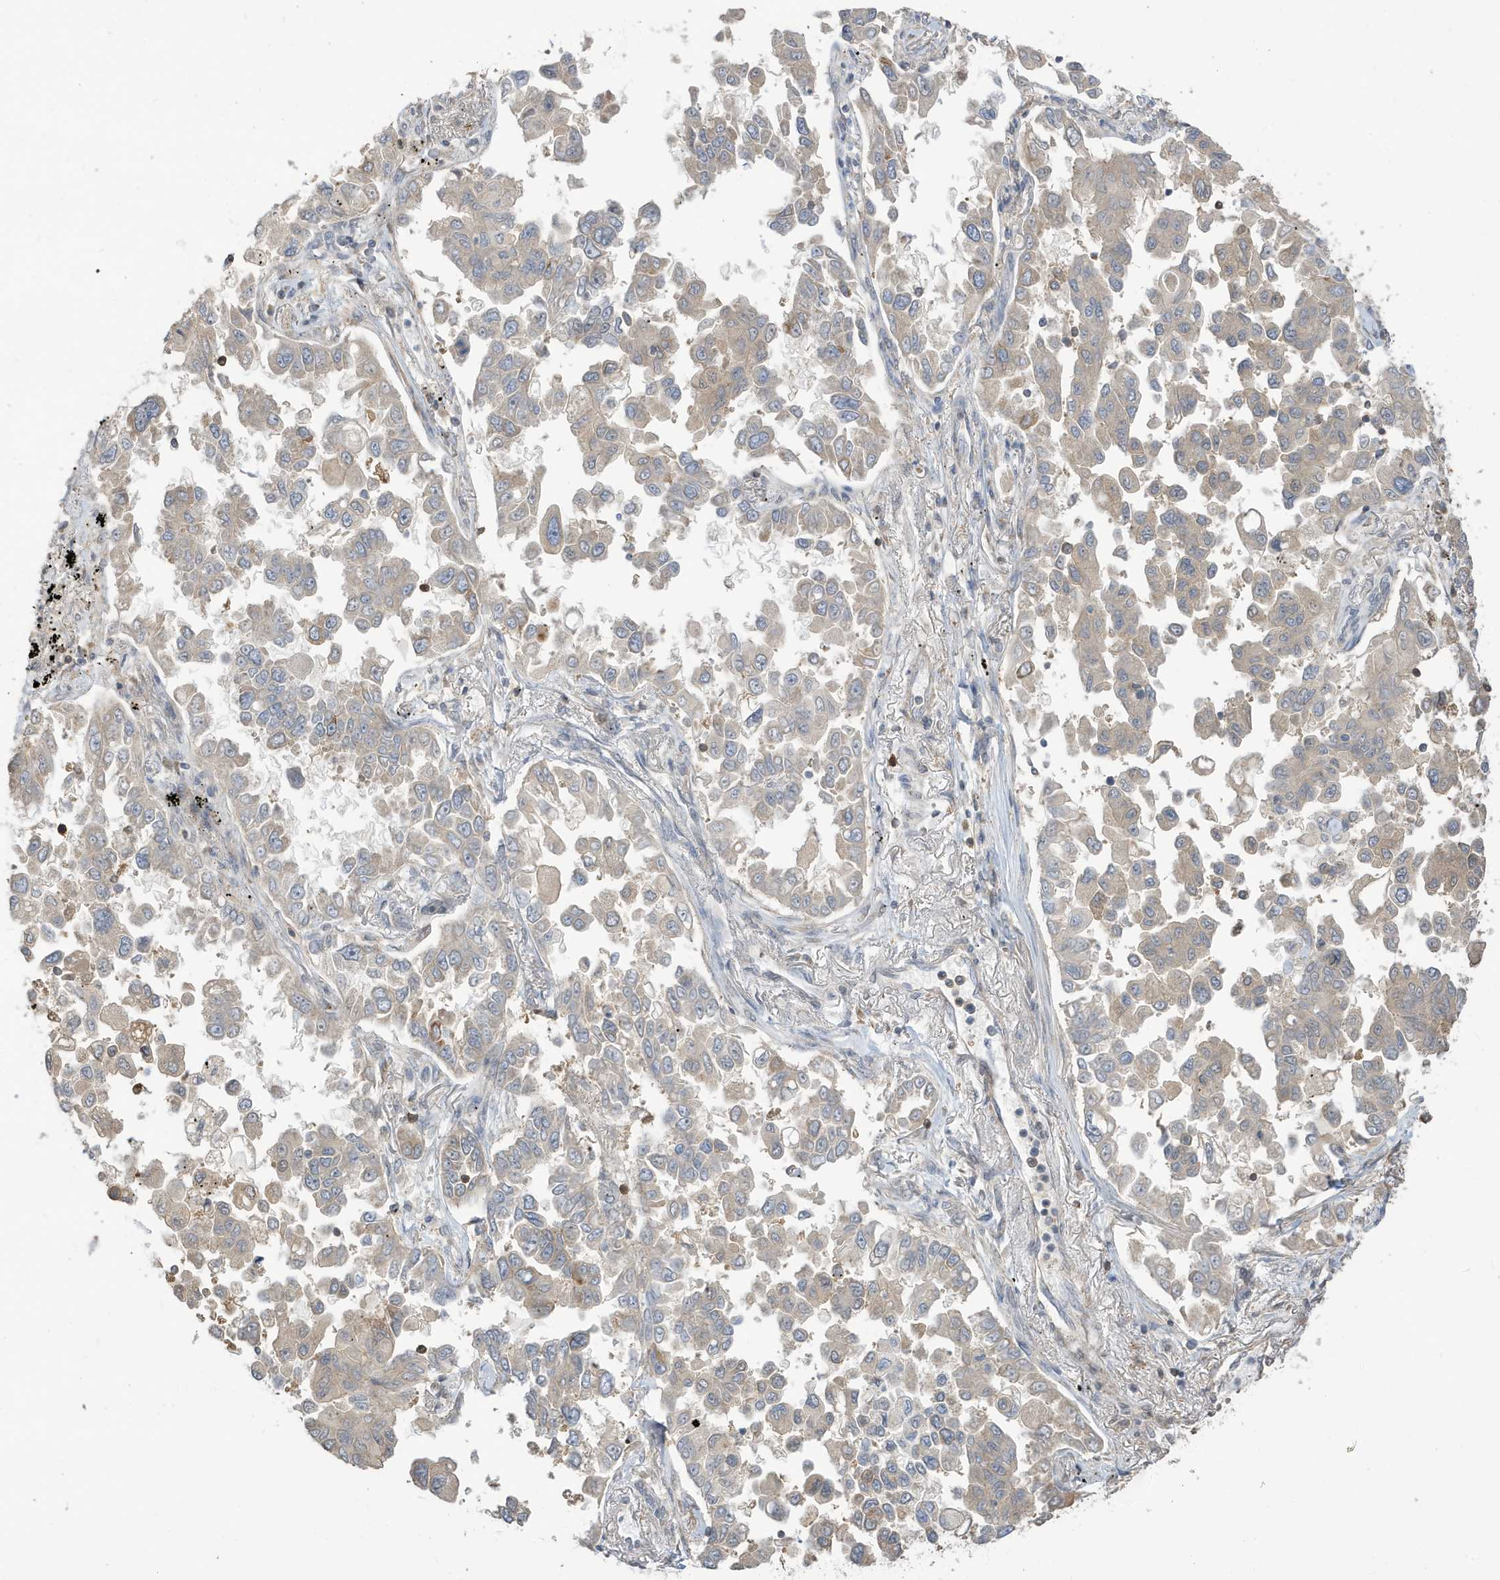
{"staining": {"intensity": "weak", "quantity": "25%-75%", "location": "cytoplasmic/membranous"}, "tissue": "lung cancer", "cell_type": "Tumor cells", "image_type": "cancer", "snomed": [{"axis": "morphology", "description": "Adenocarcinoma, NOS"}, {"axis": "topography", "description": "Lung"}], "caption": "DAB immunohistochemical staining of lung adenocarcinoma reveals weak cytoplasmic/membranous protein staining in about 25%-75% of tumor cells. The staining was performed using DAB, with brown indicating positive protein expression. Nuclei are stained blue with hematoxylin.", "gene": "TAB3", "patient": {"sex": "female", "age": 67}}